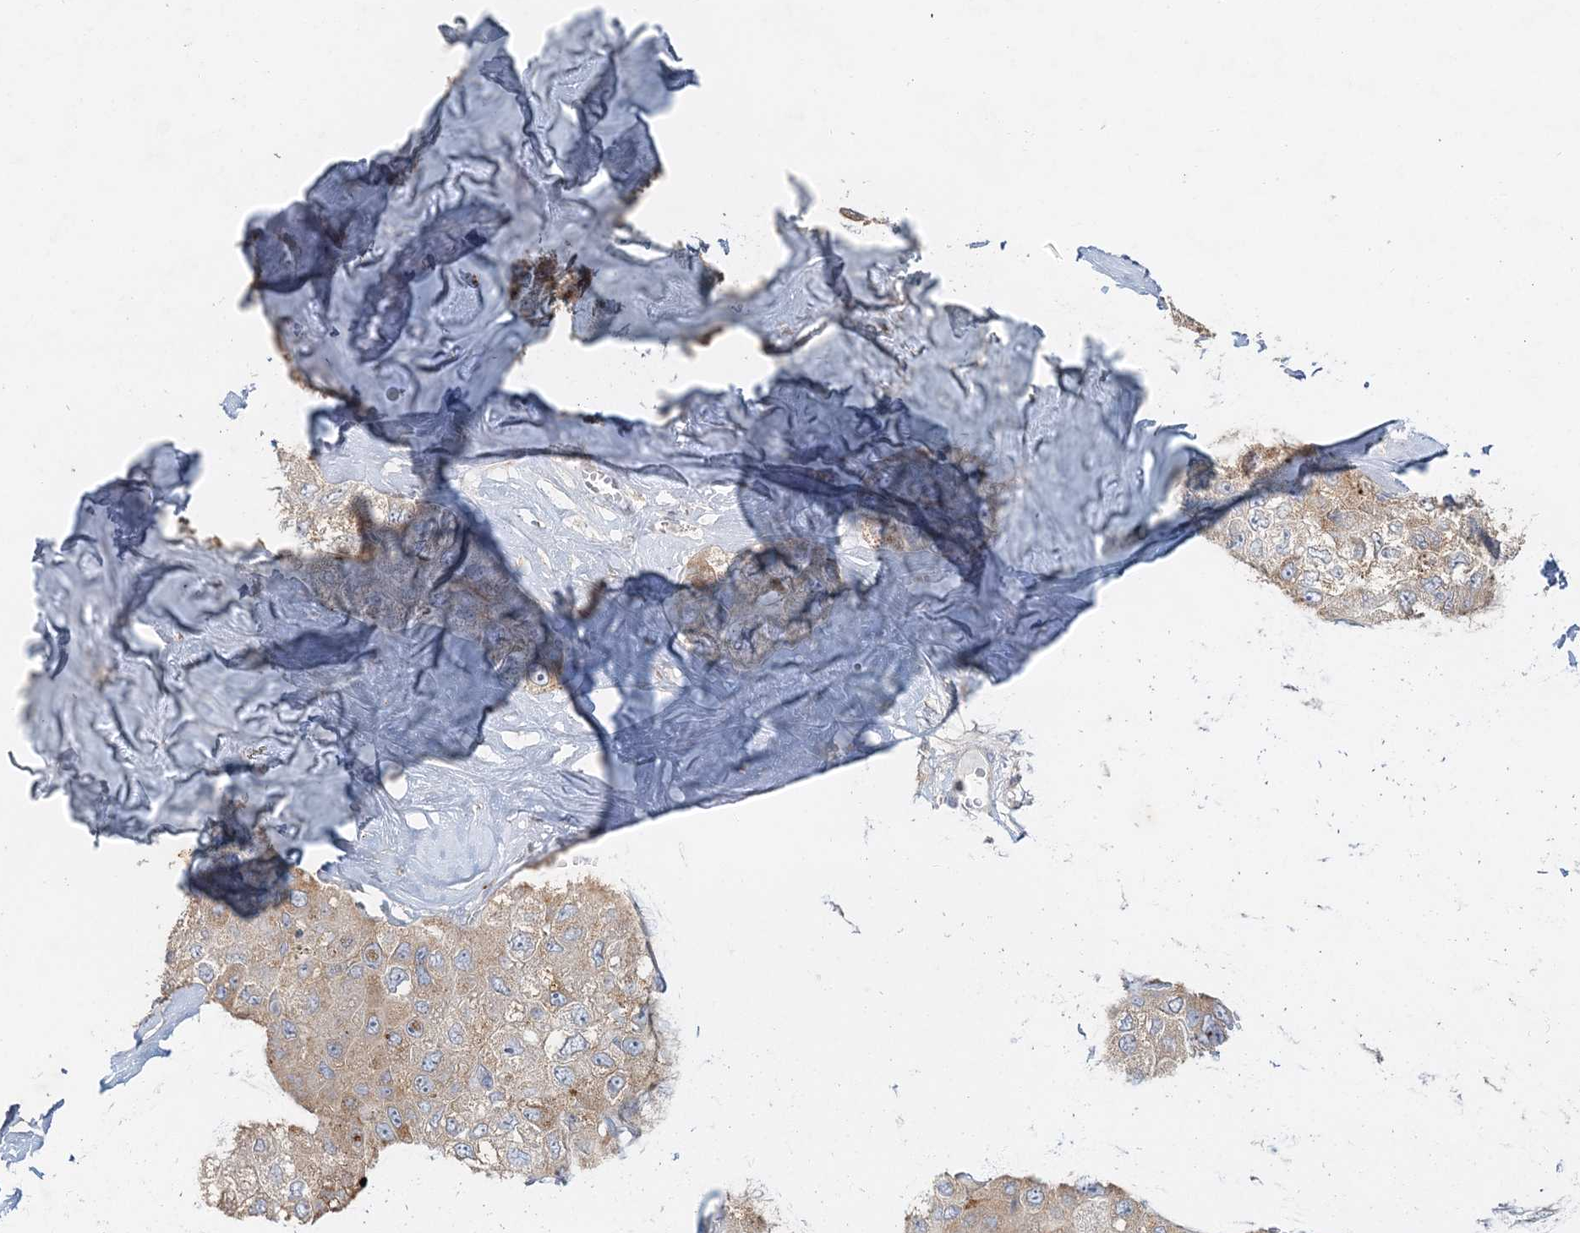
{"staining": {"intensity": "weak", "quantity": ">75%", "location": "cytoplasmic/membranous"}, "tissue": "liver cancer", "cell_type": "Tumor cells", "image_type": "cancer", "snomed": [{"axis": "morphology", "description": "Carcinoma, Hepatocellular, NOS"}, {"axis": "topography", "description": "Liver"}], "caption": "DAB (3,3'-diaminobenzidine) immunohistochemical staining of liver hepatocellular carcinoma demonstrates weak cytoplasmic/membranous protein staining in about >75% of tumor cells. (brown staining indicates protein expression, while blue staining denotes nuclei).", "gene": "RAB14", "patient": {"sex": "male", "age": 80}}